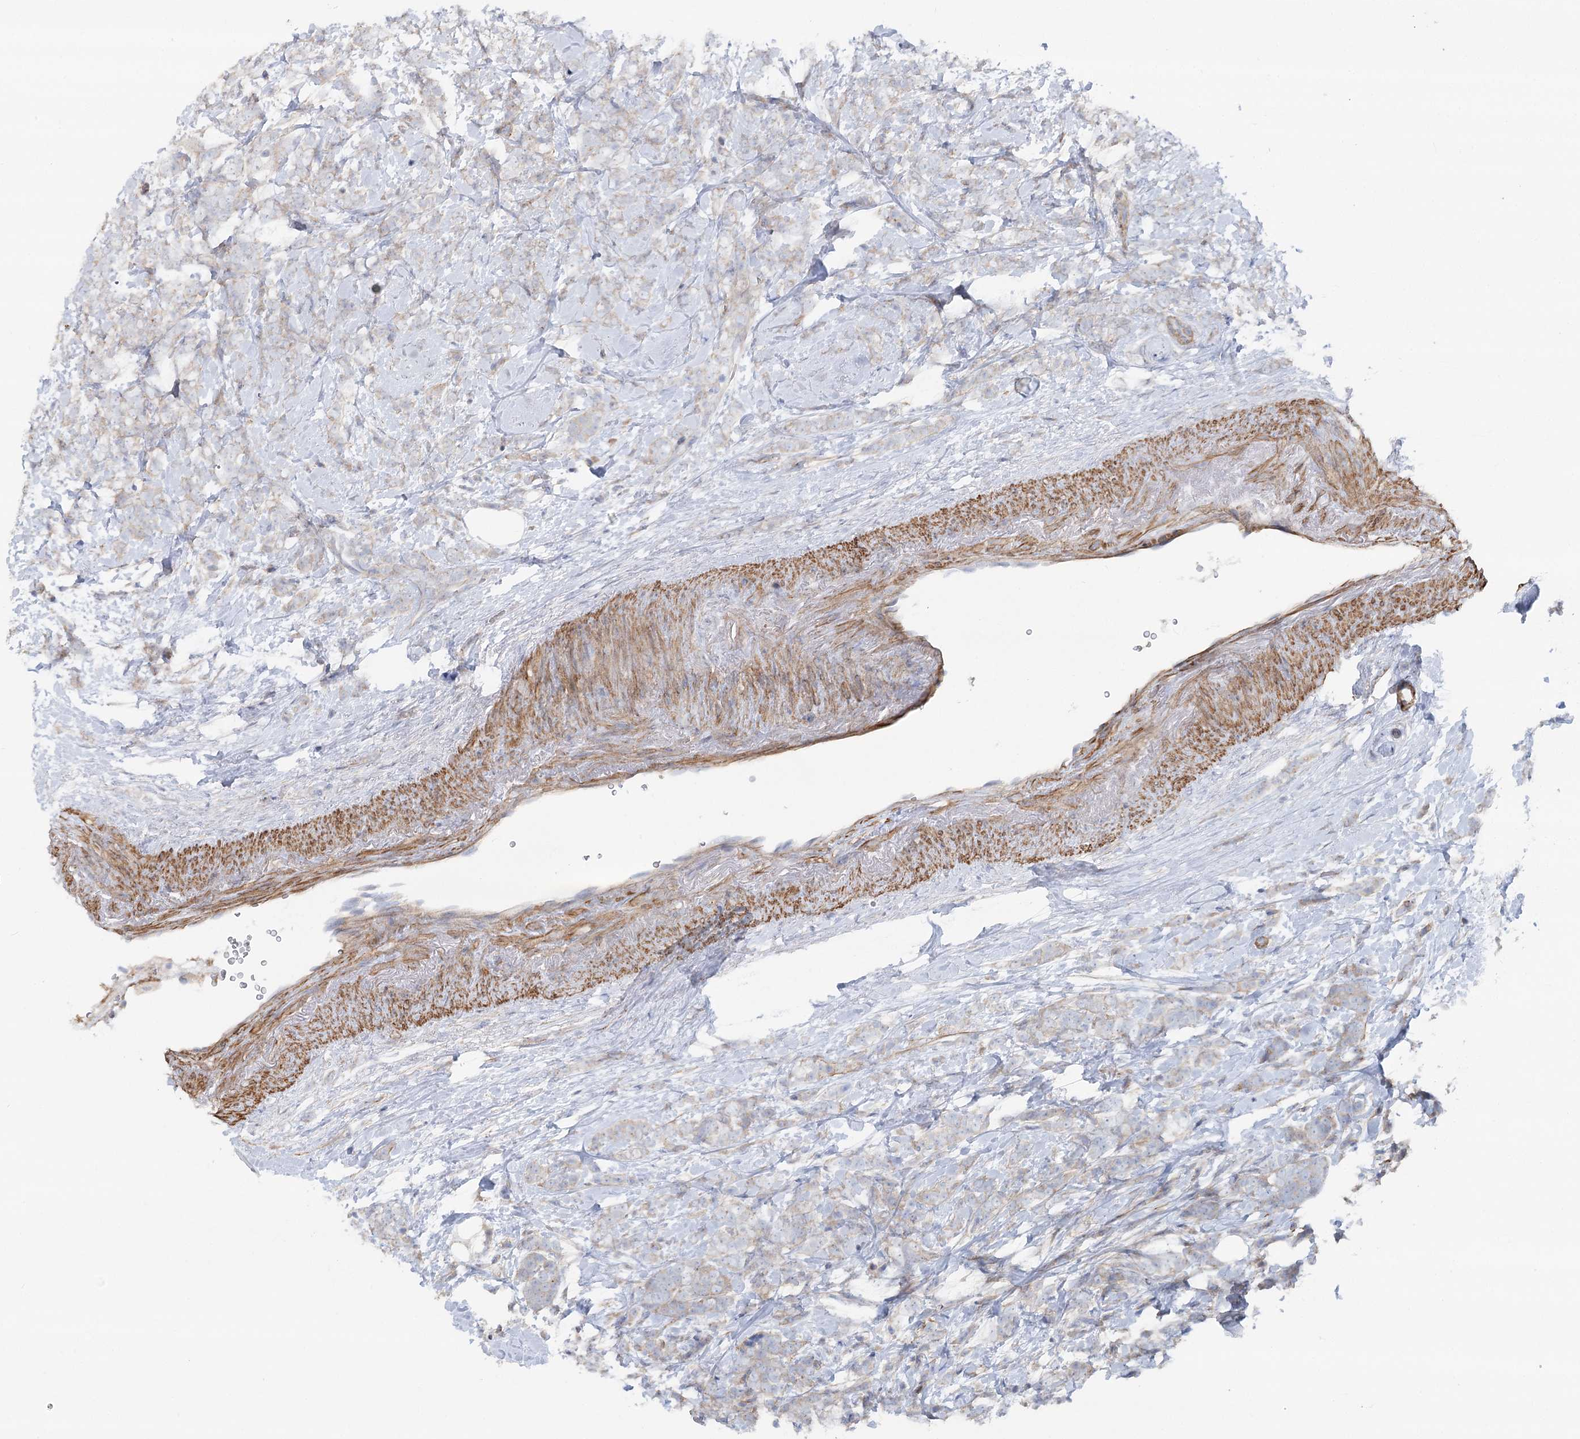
{"staining": {"intensity": "weak", "quantity": "<25%", "location": "cytoplasmic/membranous"}, "tissue": "breast cancer", "cell_type": "Tumor cells", "image_type": "cancer", "snomed": [{"axis": "morphology", "description": "Lobular carcinoma"}, {"axis": "topography", "description": "Breast"}], "caption": "Breast lobular carcinoma was stained to show a protein in brown. There is no significant expression in tumor cells.", "gene": "LARP1B", "patient": {"sex": "female", "age": 58}}